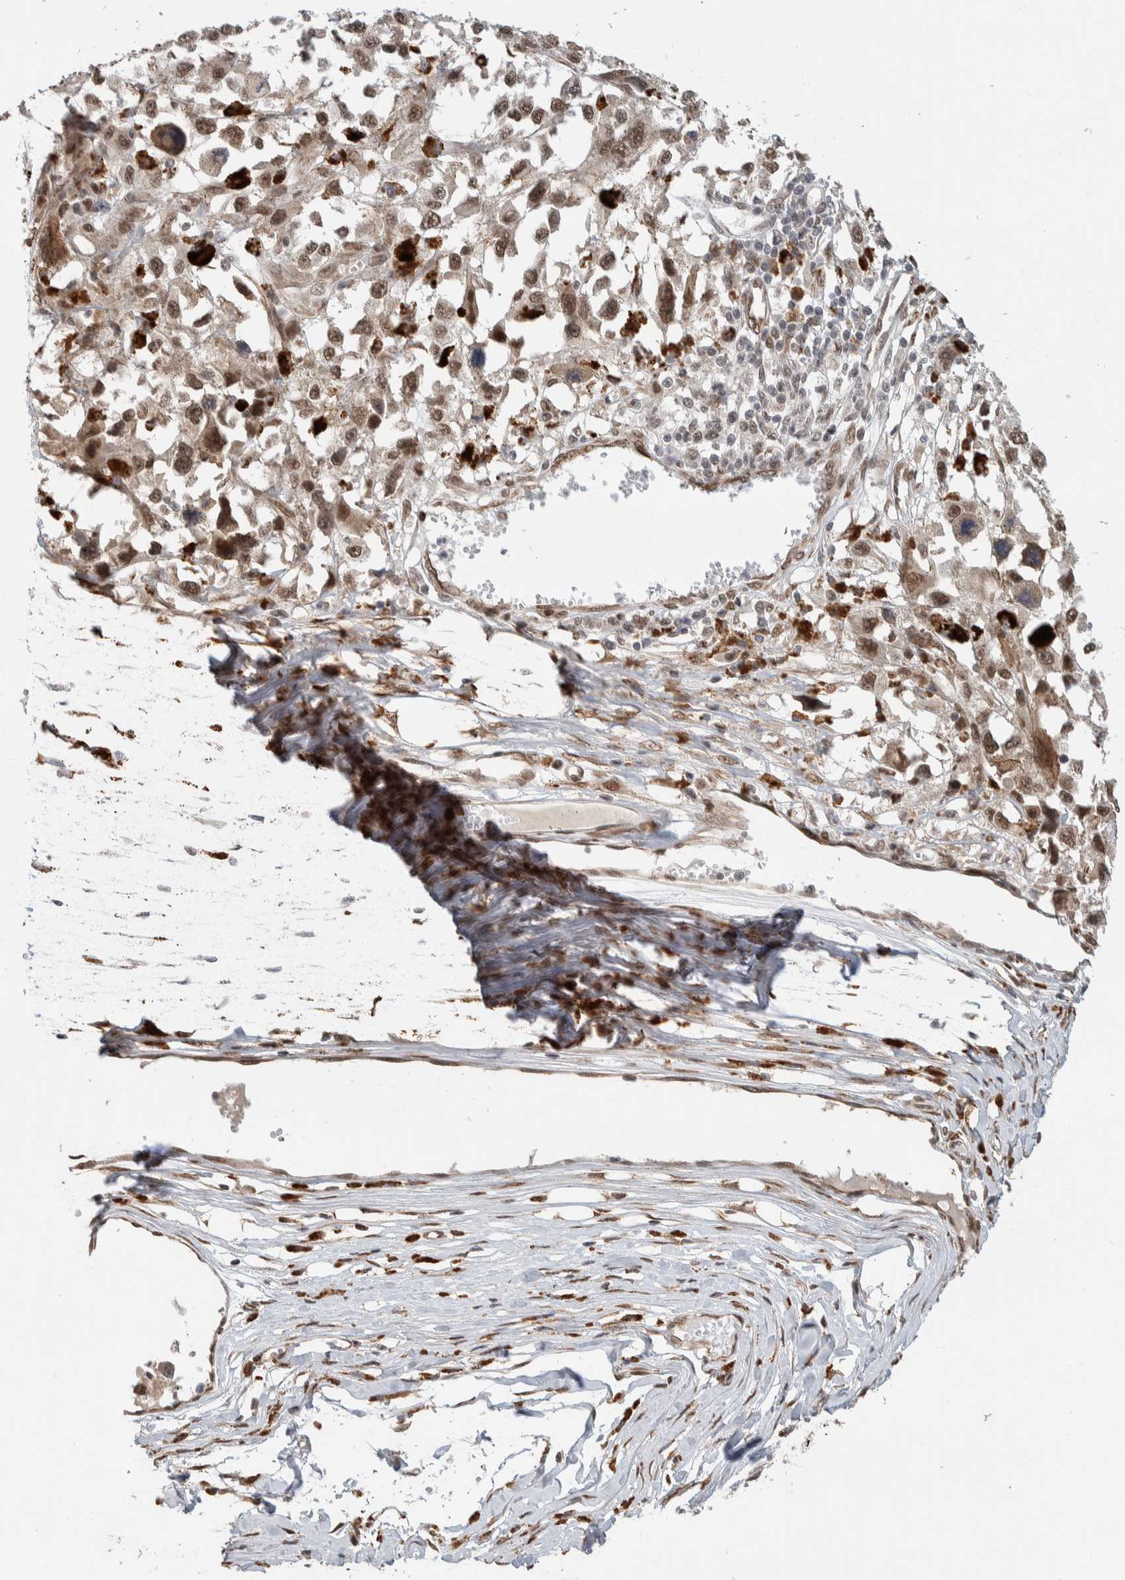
{"staining": {"intensity": "weak", "quantity": ">75%", "location": "cytoplasmic/membranous,nuclear"}, "tissue": "melanoma", "cell_type": "Tumor cells", "image_type": "cancer", "snomed": [{"axis": "morphology", "description": "Malignant melanoma, Metastatic site"}, {"axis": "topography", "description": "Lymph node"}], "caption": "Tumor cells show low levels of weak cytoplasmic/membranous and nuclear staining in about >75% of cells in human malignant melanoma (metastatic site). (DAB IHC with brightfield microscopy, high magnification).", "gene": "TNRC18", "patient": {"sex": "male", "age": 59}}